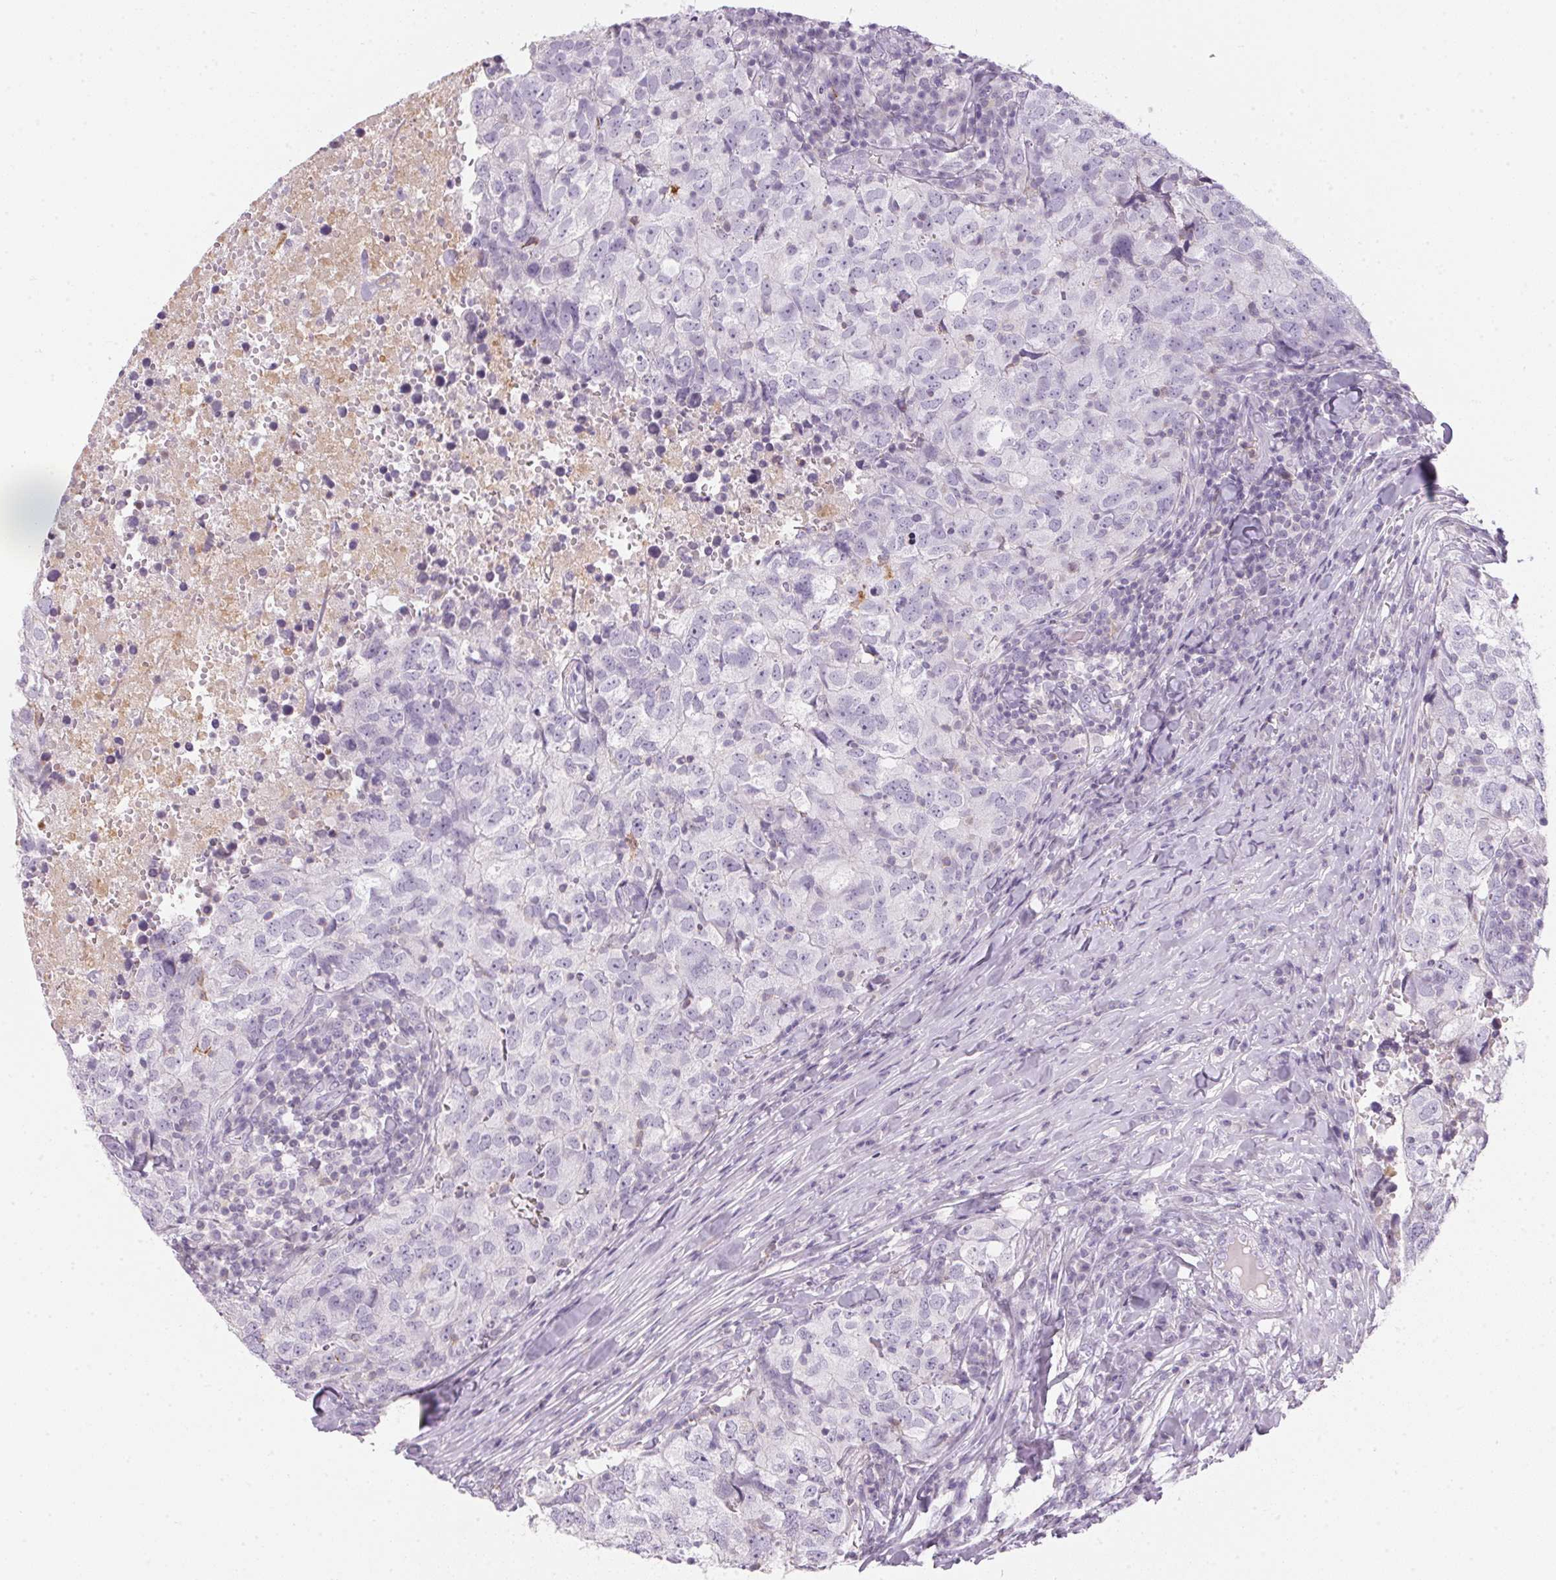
{"staining": {"intensity": "negative", "quantity": "none", "location": "none"}, "tissue": "breast cancer", "cell_type": "Tumor cells", "image_type": "cancer", "snomed": [{"axis": "morphology", "description": "Duct carcinoma"}, {"axis": "topography", "description": "Breast"}], "caption": "Protein analysis of infiltrating ductal carcinoma (breast) exhibits no significant staining in tumor cells. The staining is performed using DAB brown chromogen with nuclei counter-stained in using hematoxylin.", "gene": "ECPAS", "patient": {"sex": "female", "age": 30}}